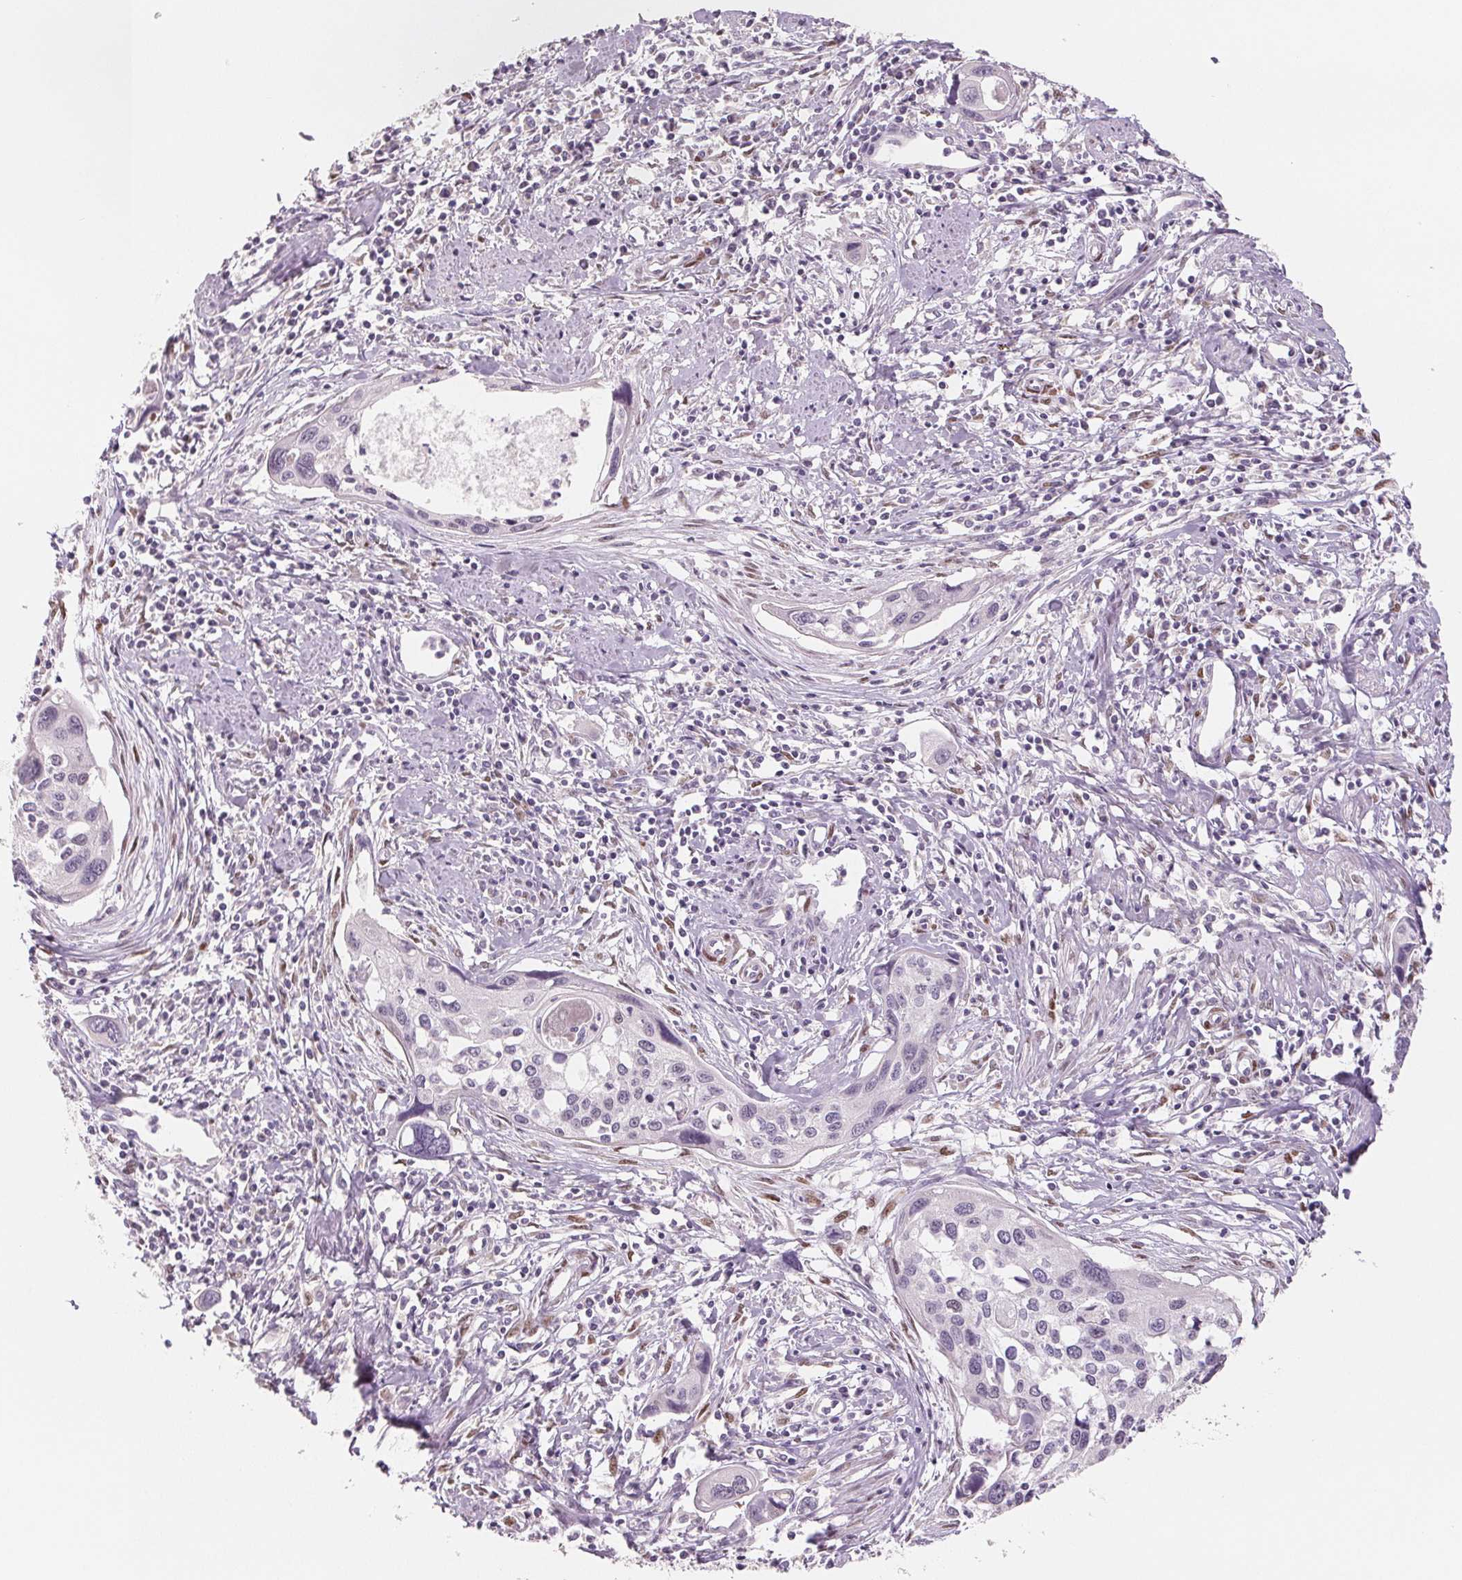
{"staining": {"intensity": "negative", "quantity": "none", "location": "none"}, "tissue": "cervical cancer", "cell_type": "Tumor cells", "image_type": "cancer", "snomed": [{"axis": "morphology", "description": "Squamous cell carcinoma, NOS"}, {"axis": "topography", "description": "Cervix"}], "caption": "DAB immunohistochemical staining of human cervical cancer exhibits no significant staining in tumor cells.", "gene": "SMARCD3", "patient": {"sex": "female", "age": 31}}